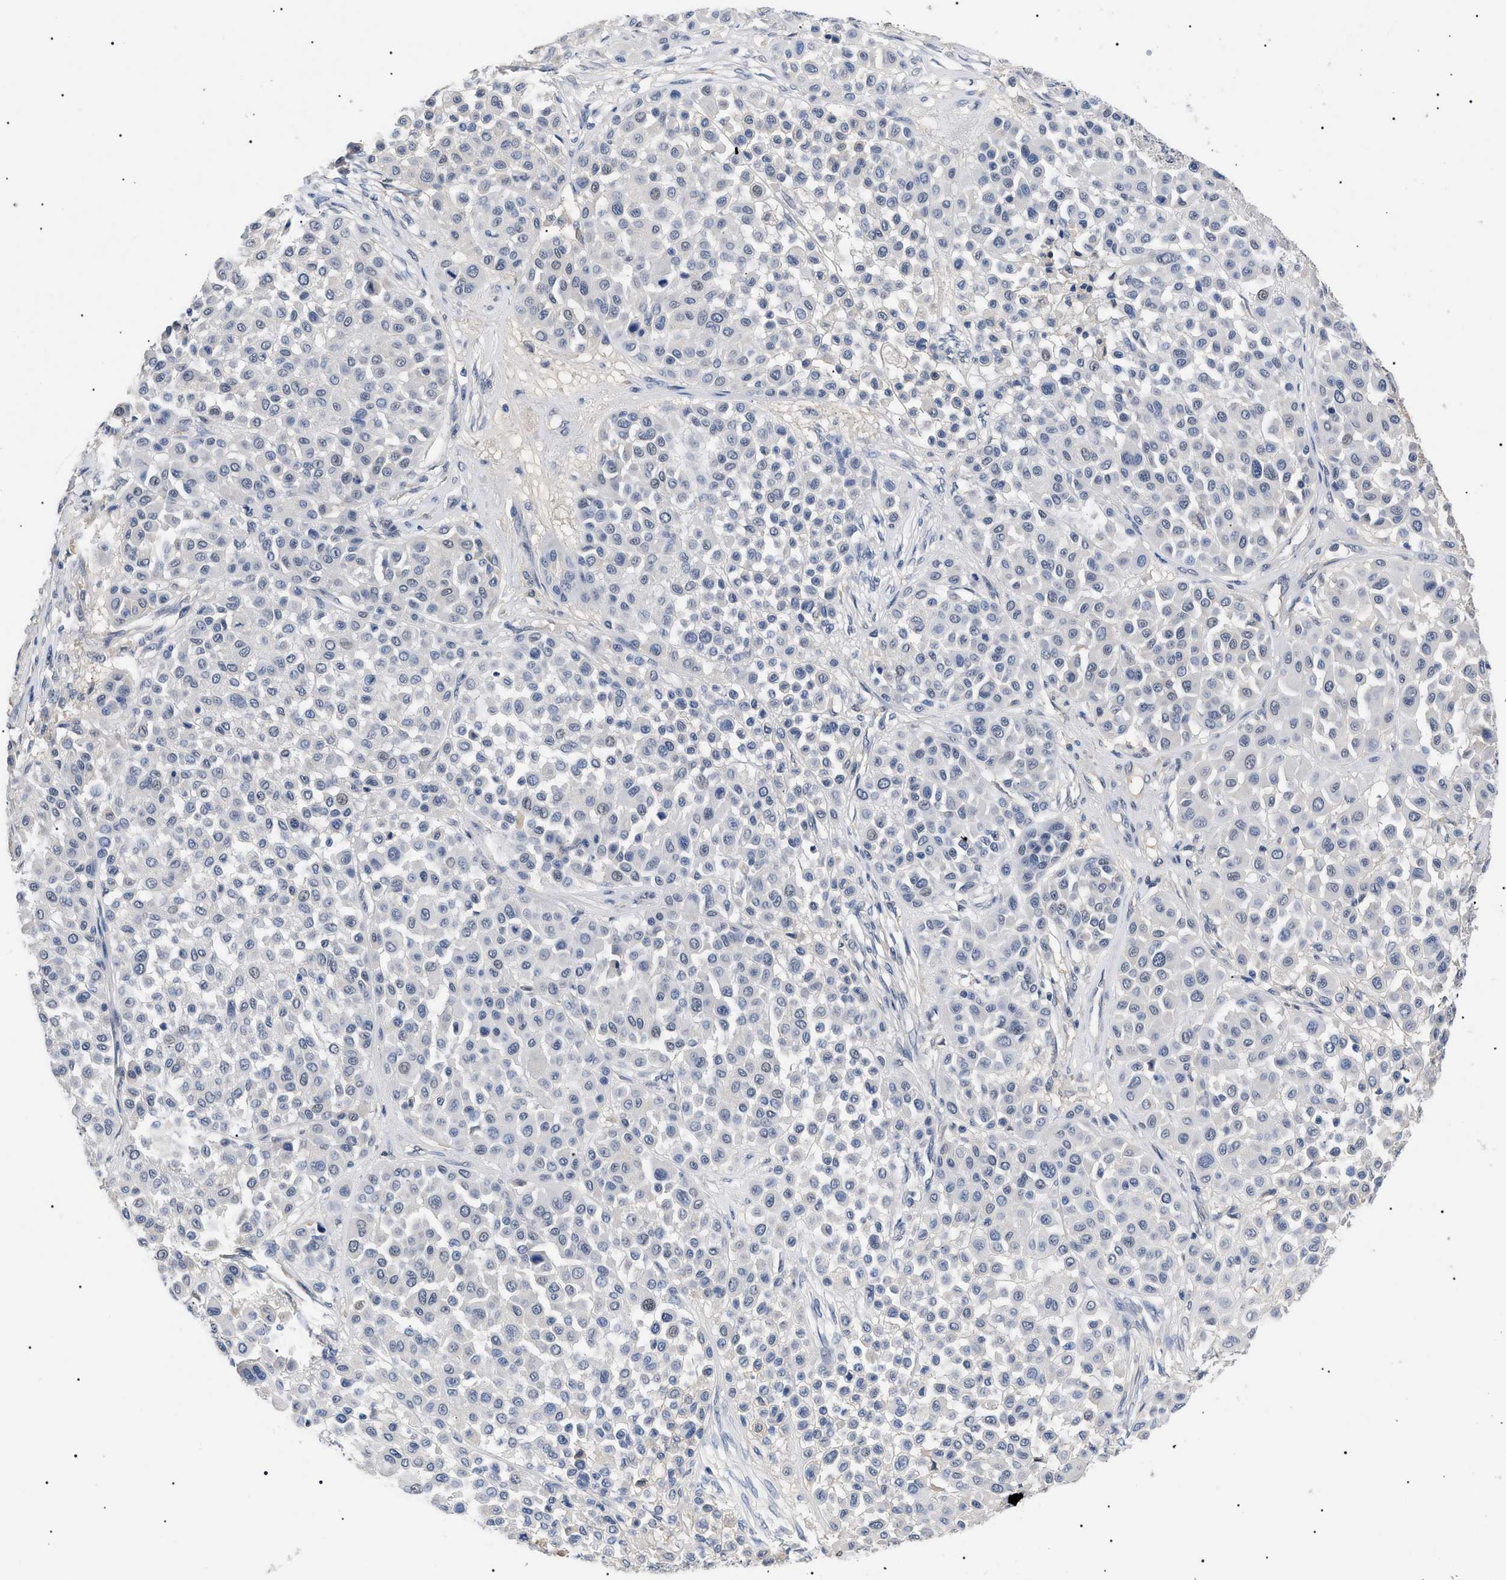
{"staining": {"intensity": "negative", "quantity": "none", "location": "none"}, "tissue": "melanoma", "cell_type": "Tumor cells", "image_type": "cancer", "snomed": [{"axis": "morphology", "description": "Malignant melanoma, Metastatic site"}, {"axis": "topography", "description": "Soft tissue"}], "caption": "A high-resolution micrograph shows IHC staining of melanoma, which exhibits no significant positivity in tumor cells. The staining was performed using DAB (3,3'-diaminobenzidine) to visualize the protein expression in brown, while the nuclei were stained in blue with hematoxylin (Magnification: 20x).", "gene": "PRRT2", "patient": {"sex": "male", "age": 41}}